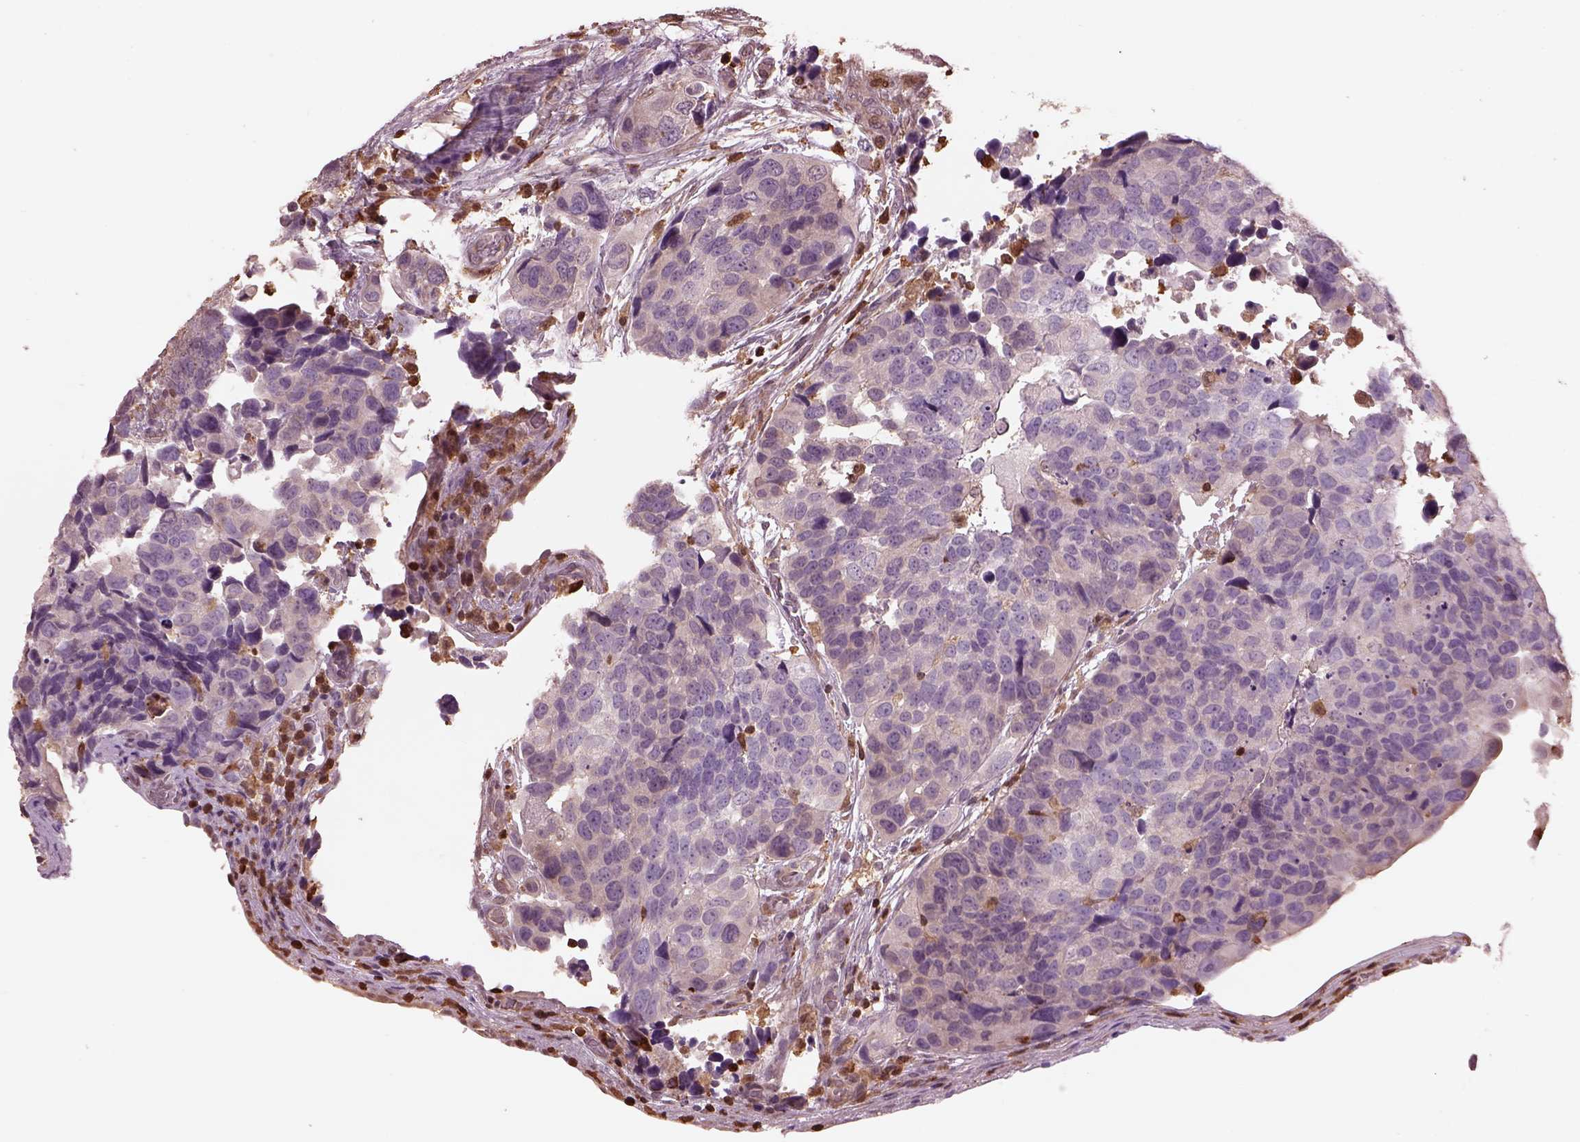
{"staining": {"intensity": "weak", "quantity": "25%-75%", "location": "cytoplasmic/membranous"}, "tissue": "urothelial cancer", "cell_type": "Tumor cells", "image_type": "cancer", "snomed": [{"axis": "morphology", "description": "Urothelial carcinoma, High grade"}, {"axis": "topography", "description": "Urinary bladder"}], "caption": "A brown stain highlights weak cytoplasmic/membranous expression of a protein in human urothelial cancer tumor cells.", "gene": "IL31RA", "patient": {"sex": "male", "age": 60}}